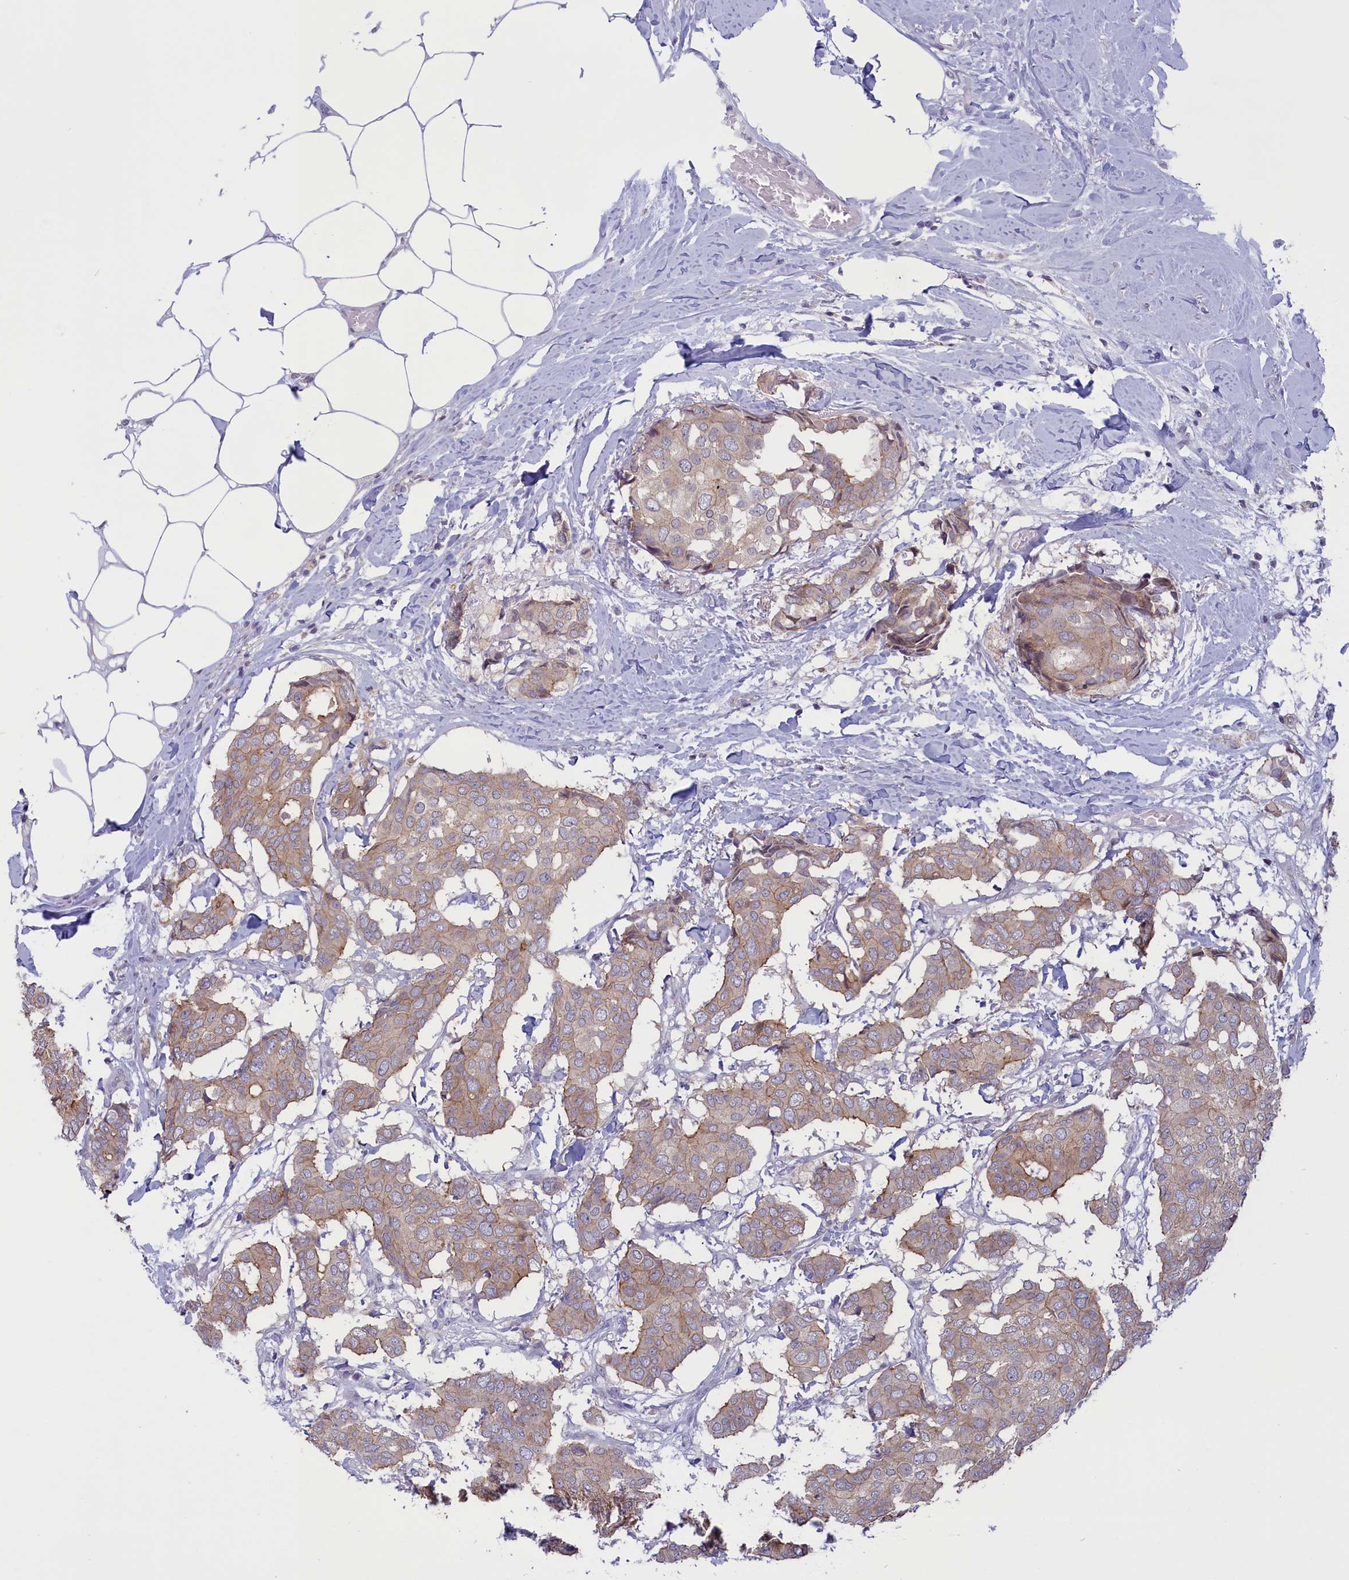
{"staining": {"intensity": "weak", "quantity": "25%-75%", "location": "cytoplasmic/membranous"}, "tissue": "breast cancer", "cell_type": "Tumor cells", "image_type": "cancer", "snomed": [{"axis": "morphology", "description": "Duct carcinoma"}, {"axis": "topography", "description": "Breast"}], "caption": "Human breast invasive ductal carcinoma stained with a brown dye displays weak cytoplasmic/membranous positive expression in about 25%-75% of tumor cells.", "gene": "CORO2A", "patient": {"sex": "female", "age": 75}}